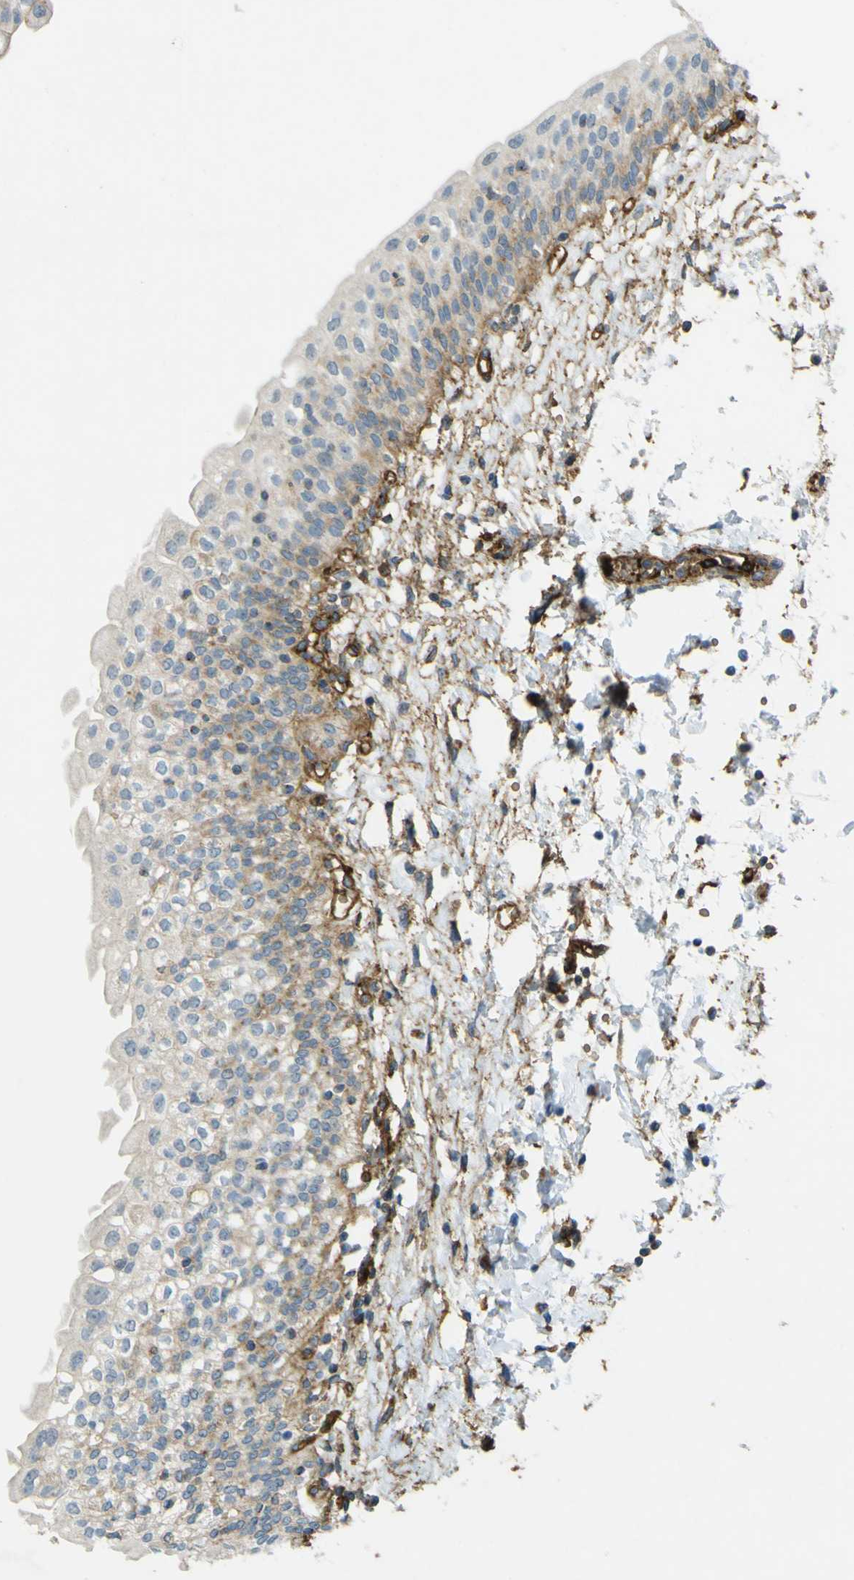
{"staining": {"intensity": "moderate", "quantity": "25%-75%", "location": "cytoplasmic/membranous"}, "tissue": "urinary bladder", "cell_type": "Urothelial cells", "image_type": "normal", "snomed": [{"axis": "morphology", "description": "Normal tissue, NOS"}, {"axis": "topography", "description": "Urinary bladder"}], "caption": "Immunohistochemistry of unremarkable human urinary bladder shows medium levels of moderate cytoplasmic/membranous positivity in about 25%-75% of urothelial cells. (Brightfield microscopy of DAB IHC at high magnification).", "gene": "PLXDC1", "patient": {"sex": "male", "age": 55}}